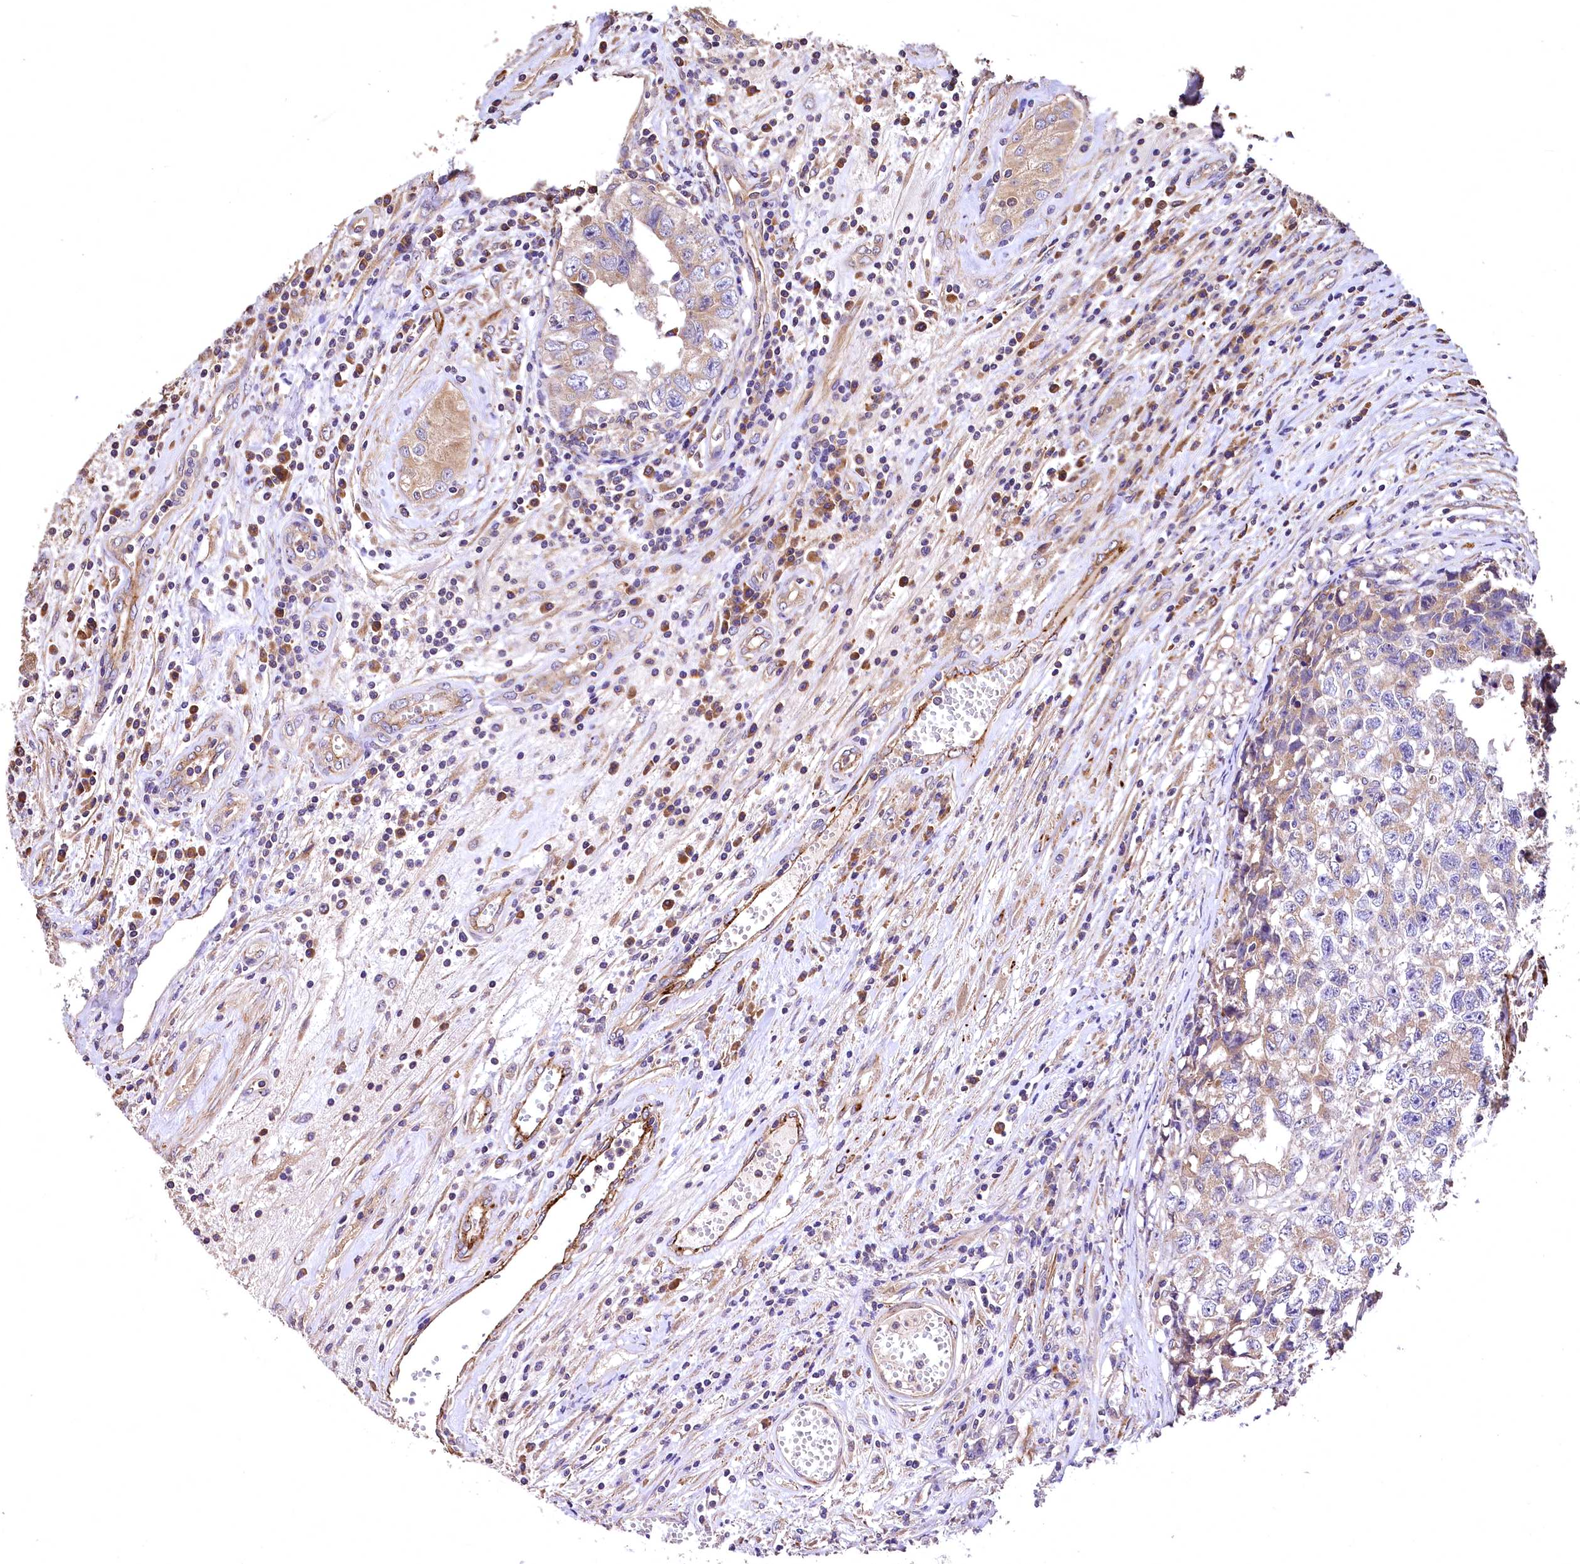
{"staining": {"intensity": "weak", "quantity": "25%-75%", "location": "cytoplasmic/membranous"}, "tissue": "testis cancer", "cell_type": "Tumor cells", "image_type": "cancer", "snomed": [{"axis": "morphology", "description": "Seminoma, NOS"}, {"axis": "morphology", "description": "Carcinoma, Embryonal, NOS"}, {"axis": "topography", "description": "Testis"}], "caption": "This is an image of IHC staining of testis cancer (embryonal carcinoma), which shows weak staining in the cytoplasmic/membranous of tumor cells.", "gene": "RASSF1", "patient": {"sex": "male", "age": 43}}